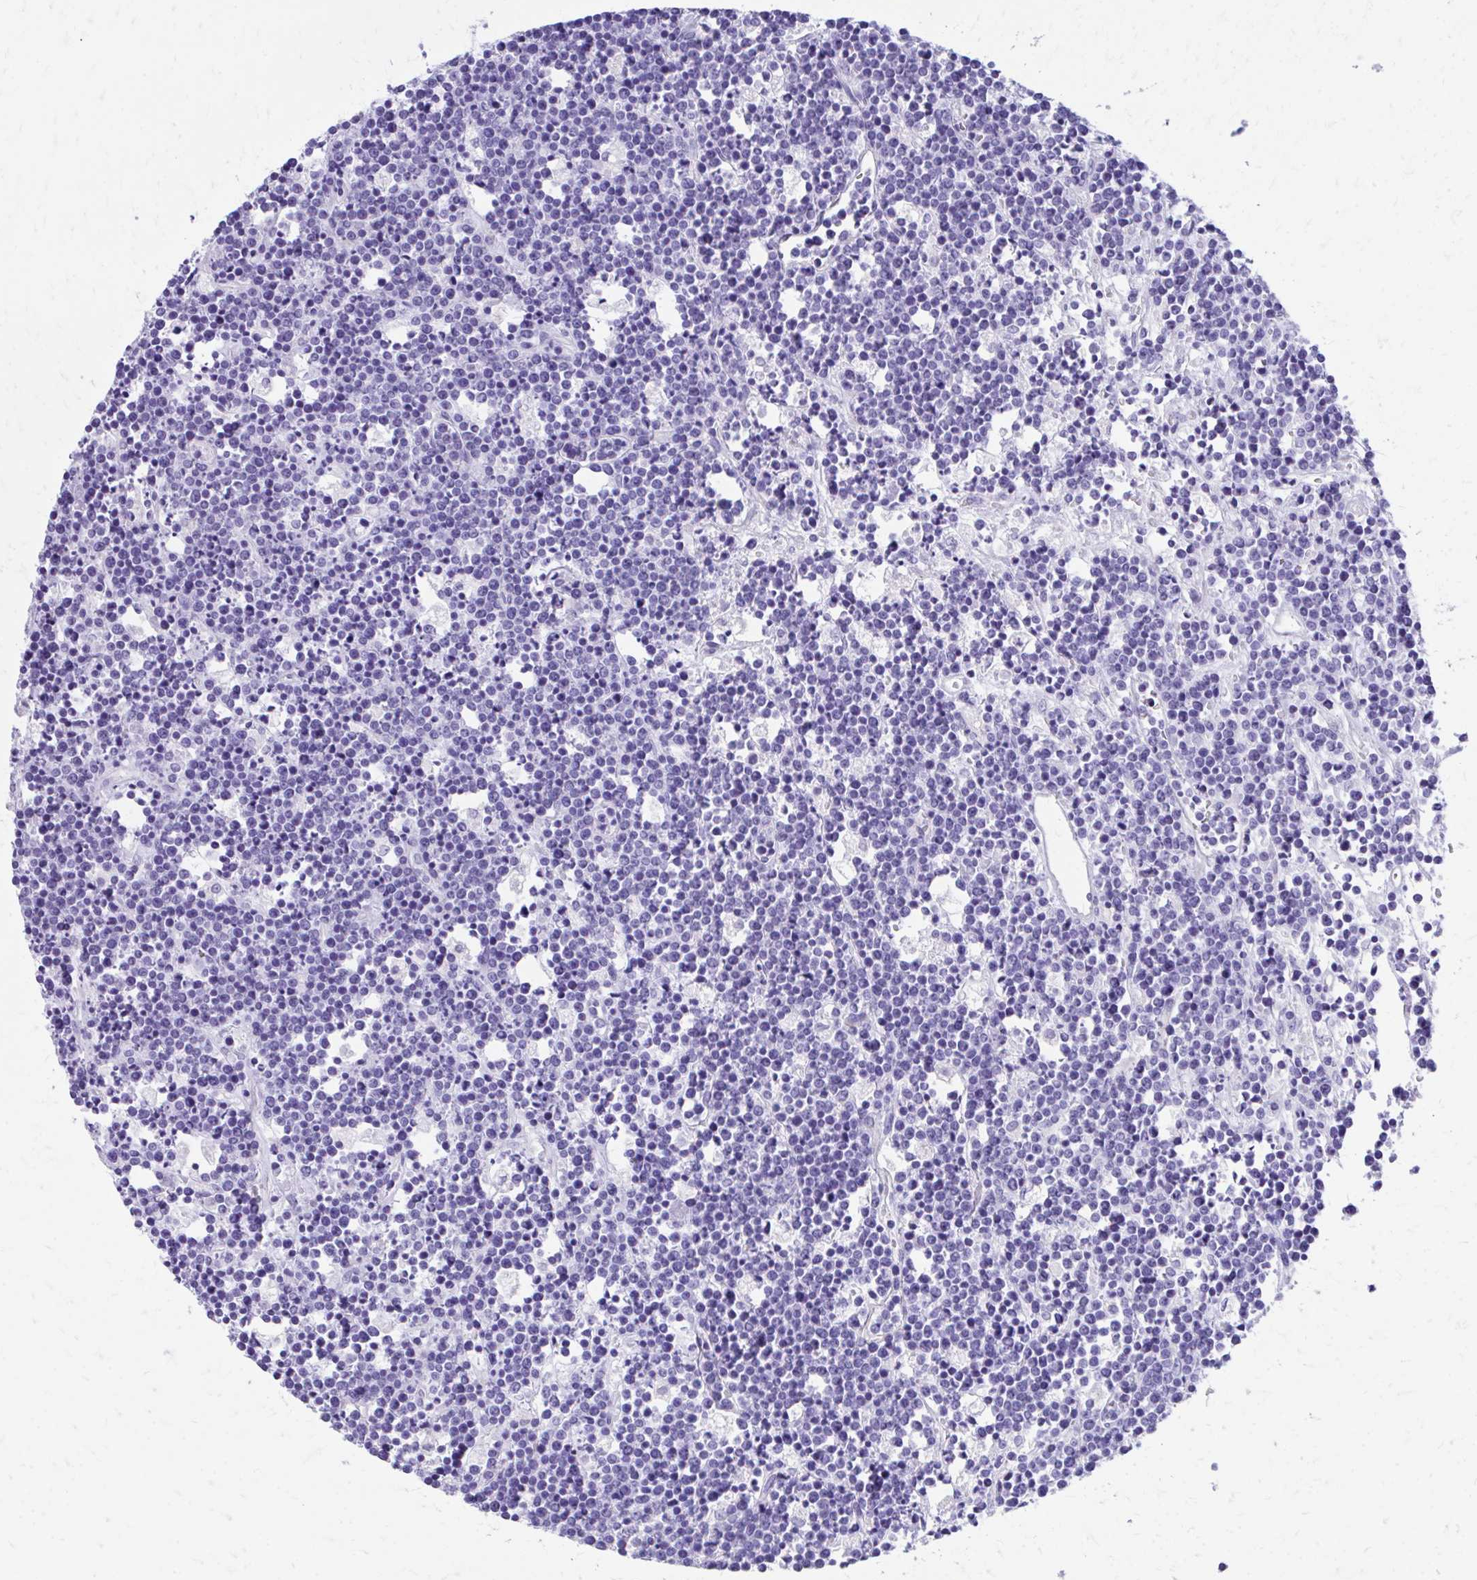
{"staining": {"intensity": "negative", "quantity": "none", "location": "none"}, "tissue": "lymphoma", "cell_type": "Tumor cells", "image_type": "cancer", "snomed": [{"axis": "morphology", "description": "Malignant lymphoma, non-Hodgkin's type, High grade"}, {"axis": "topography", "description": "Ovary"}], "caption": "Malignant lymphoma, non-Hodgkin's type (high-grade) stained for a protein using immunohistochemistry (IHC) reveals no positivity tumor cells.", "gene": "KRIT1", "patient": {"sex": "female", "age": 56}}